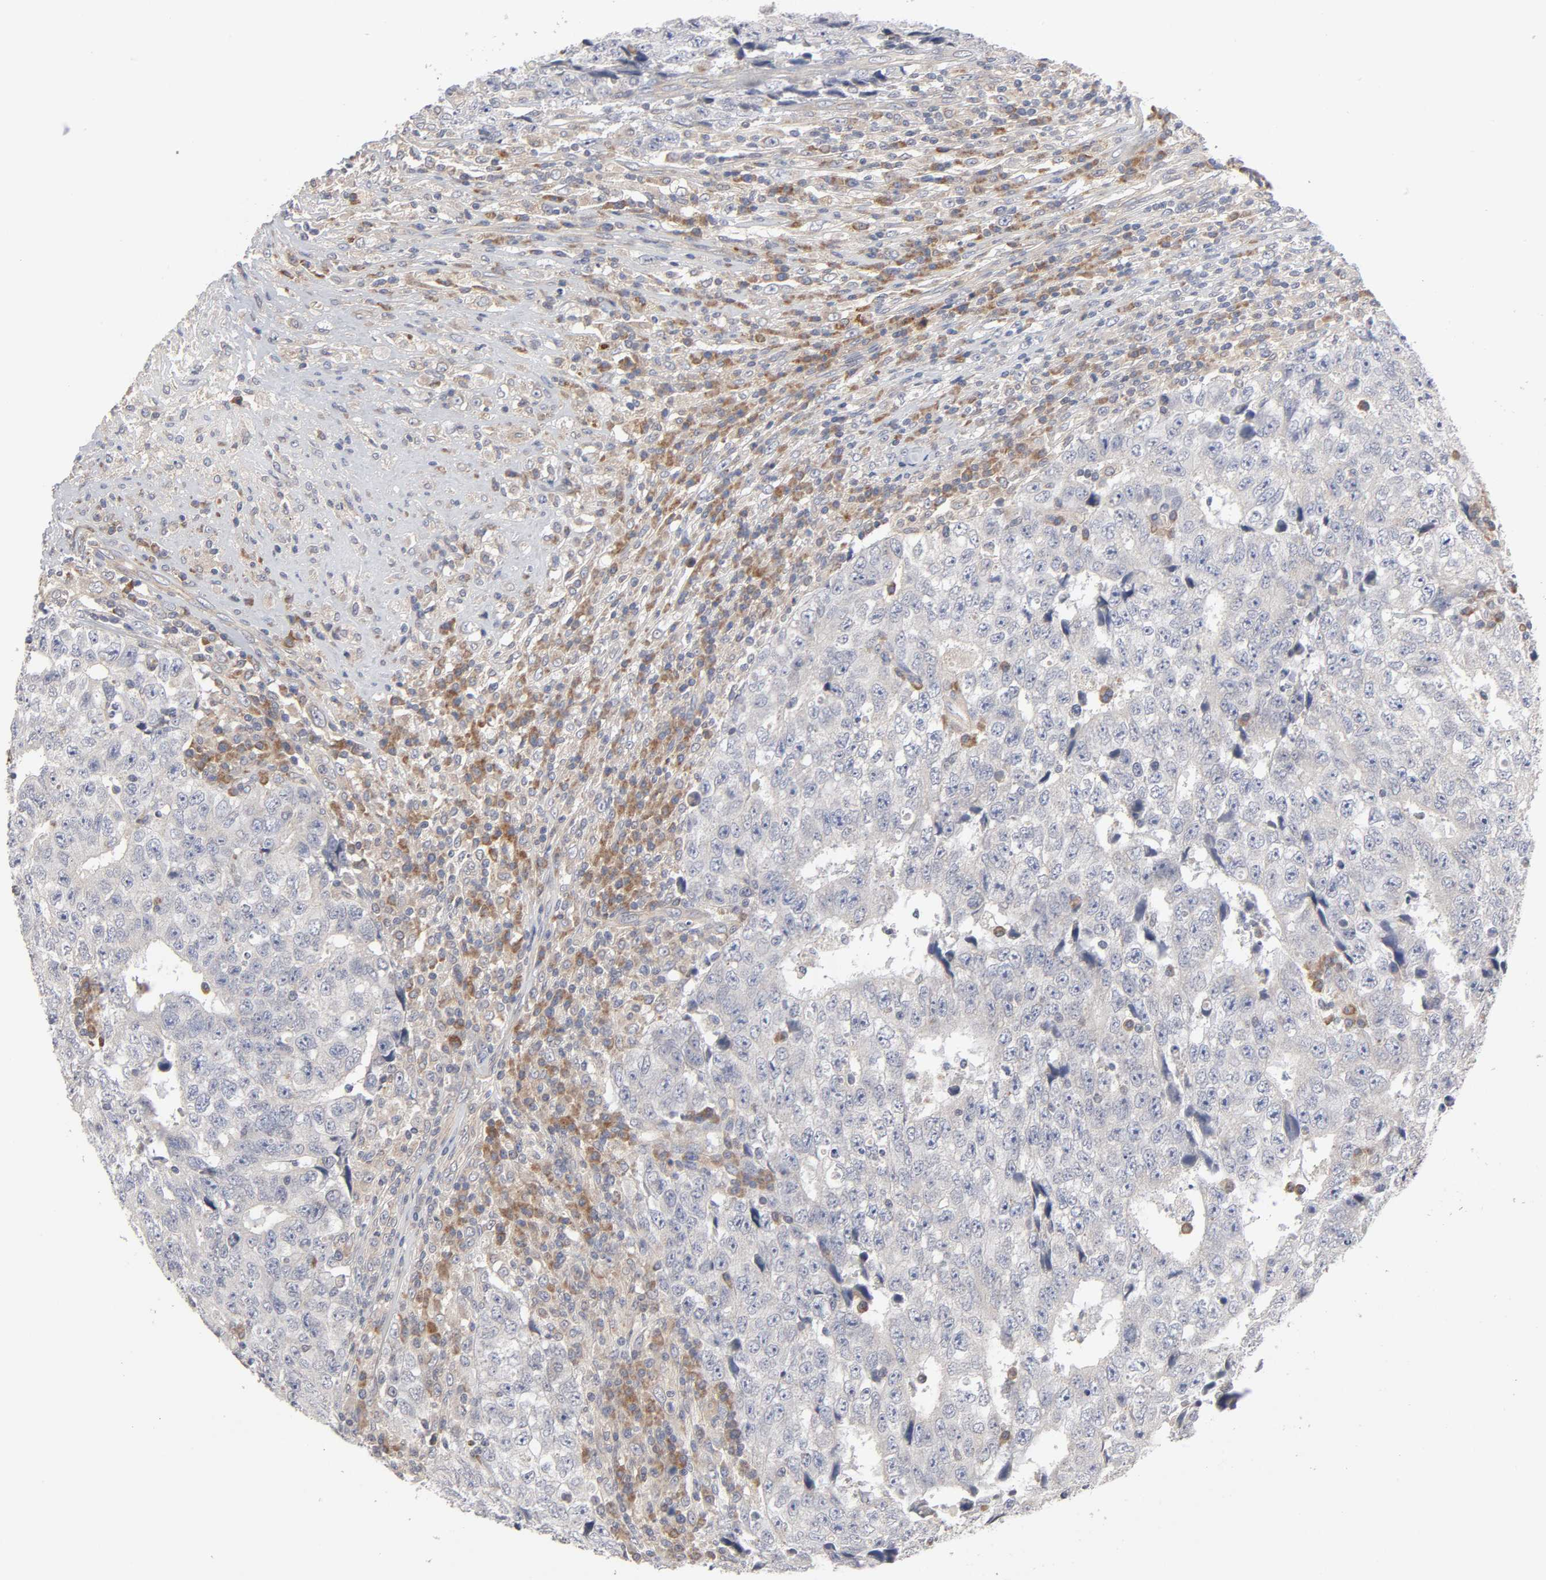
{"staining": {"intensity": "weak", "quantity": "<25%", "location": "cytoplasmic/membranous"}, "tissue": "testis cancer", "cell_type": "Tumor cells", "image_type": "cancer", "snomed": [{"axis": "morphology", "description": "Necrosis, NOS"}, {"axis": "morphology", "description": "Carcinoma, Embryonal, NOS"}, {"axis": "topography", "description": "Testis"}], "caption": "The IHC histopathology image has no significant positivity in tumor cells of testis cancer (embryonal carcinoma) tissue.", "gene": "IL4R", "patient": {"sex": "male", "age": 19}}